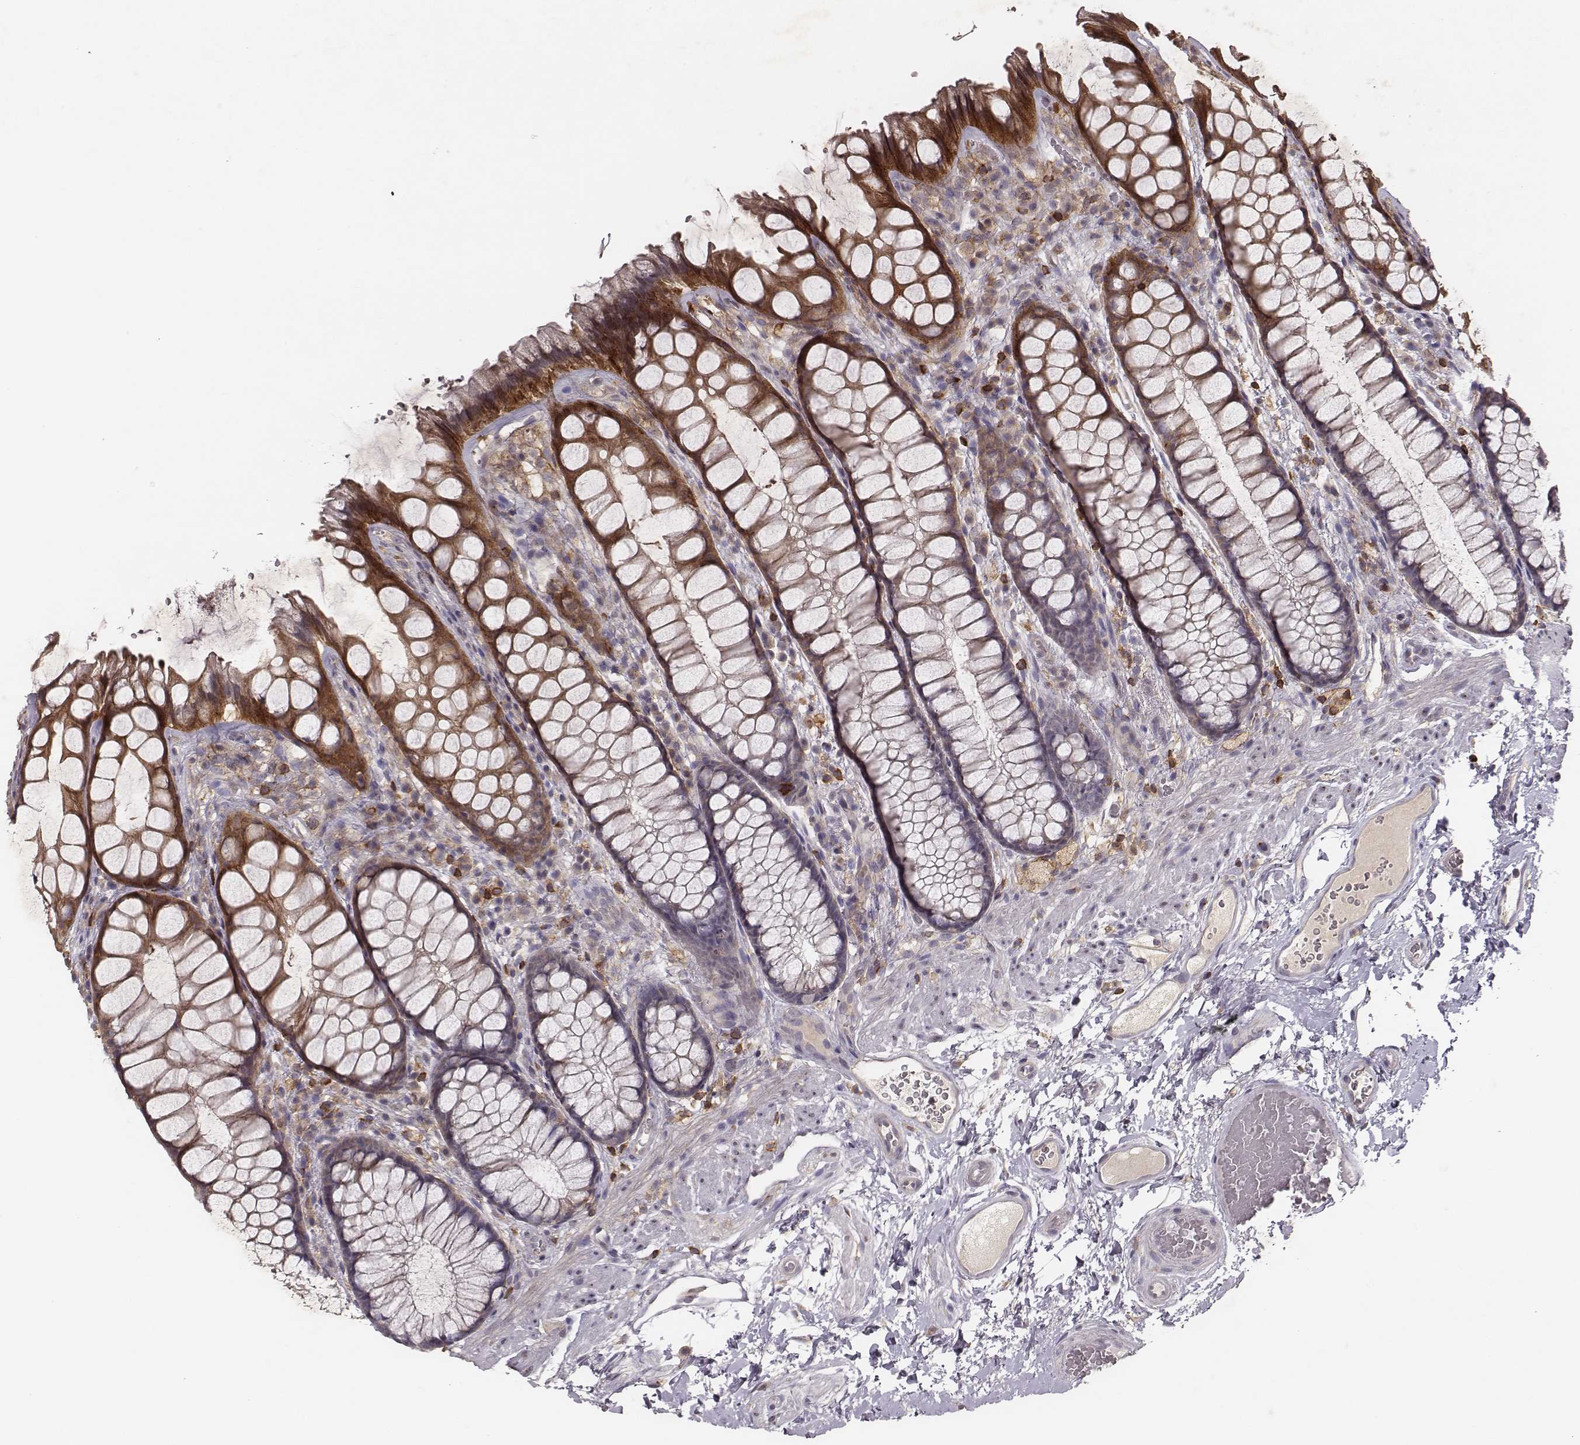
{"staining": {"intensity": "moderate", "quantity": ">75%", "location": "cytoplasmic/membranous"}, "tissue": "rectum", "cell_type": "Glandular cells", "image_type": "normal", "snomed": [{"axis": "morphology", "description": "Normal tissue, NOS"}, {"axis": "topography", "description": "Rectum"}], "caption": "A high-resolution image shows immunohistochemistry (IHC) staining of normal rectum, which demonstrates moderate cytoplasmic/membranous staining in approximately >75% of glandular cells. (Brightfield microscopy of DAB IHC at high magnification).", "gene": "PILRA", "patient": {"sex": "female", "age": 62}}